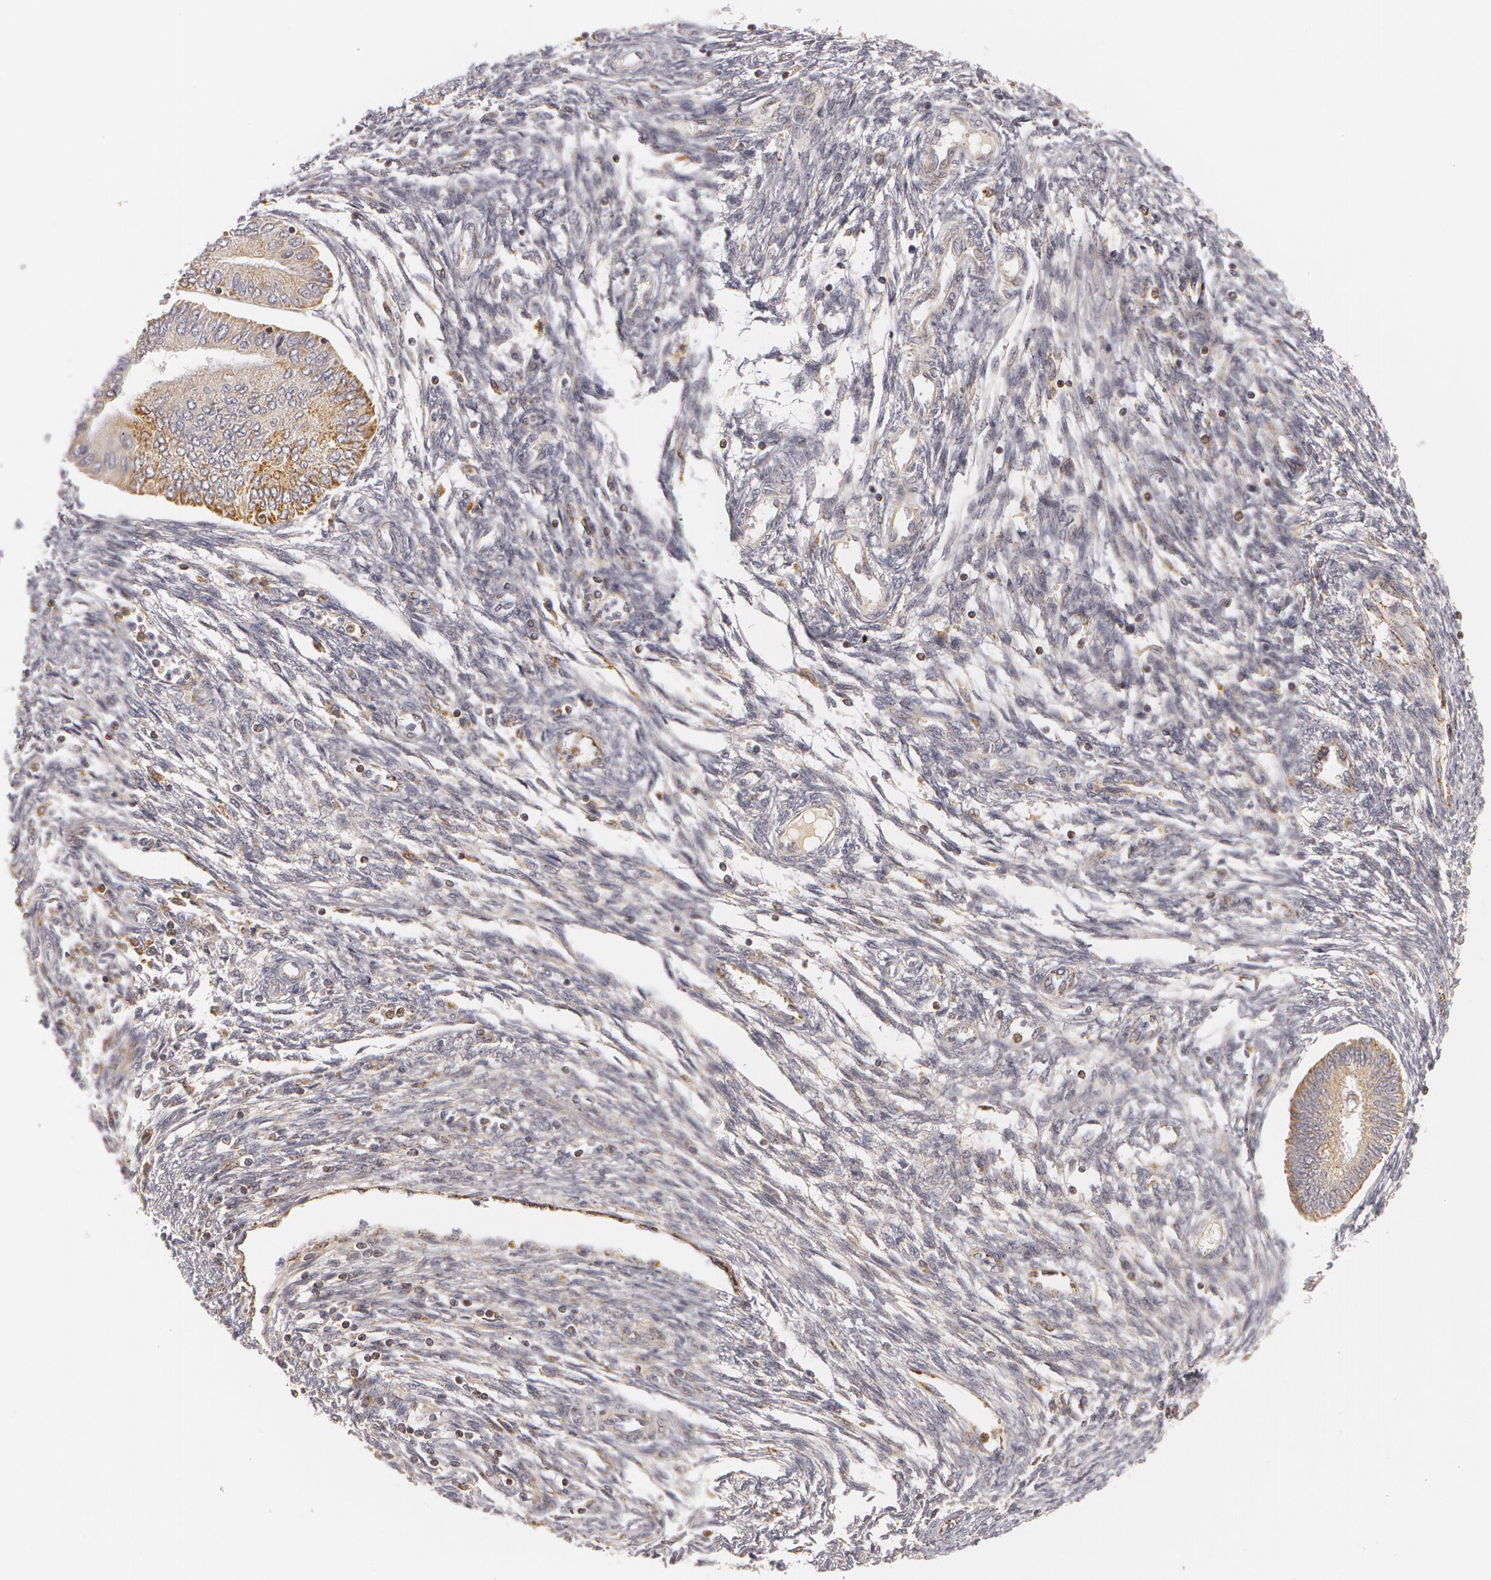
{"staining": {"intensity": "weak", "quantity": ">75%", "location": "cytoplasmic/membranous"}, "tissue": "endometrial cancer", "cell_type": "Tumor cells", "image_type": "cancer", "snomed": [{"axis": "morphology", "description": "Adenocarcinoma, NOS"}, {"axis": "topography", "description": "Endometrium"}], "caption": "Immunohistochemistry (DAB (3,3'-diaminobenzidine)) staining of endometrial cancer (adenocarcinoma) reveals weak cytoplasmic/membranous protein staining in approximately >75% of tumor cells.", "gene": "C7", "patient": {"sex": "female", "age": 51}}